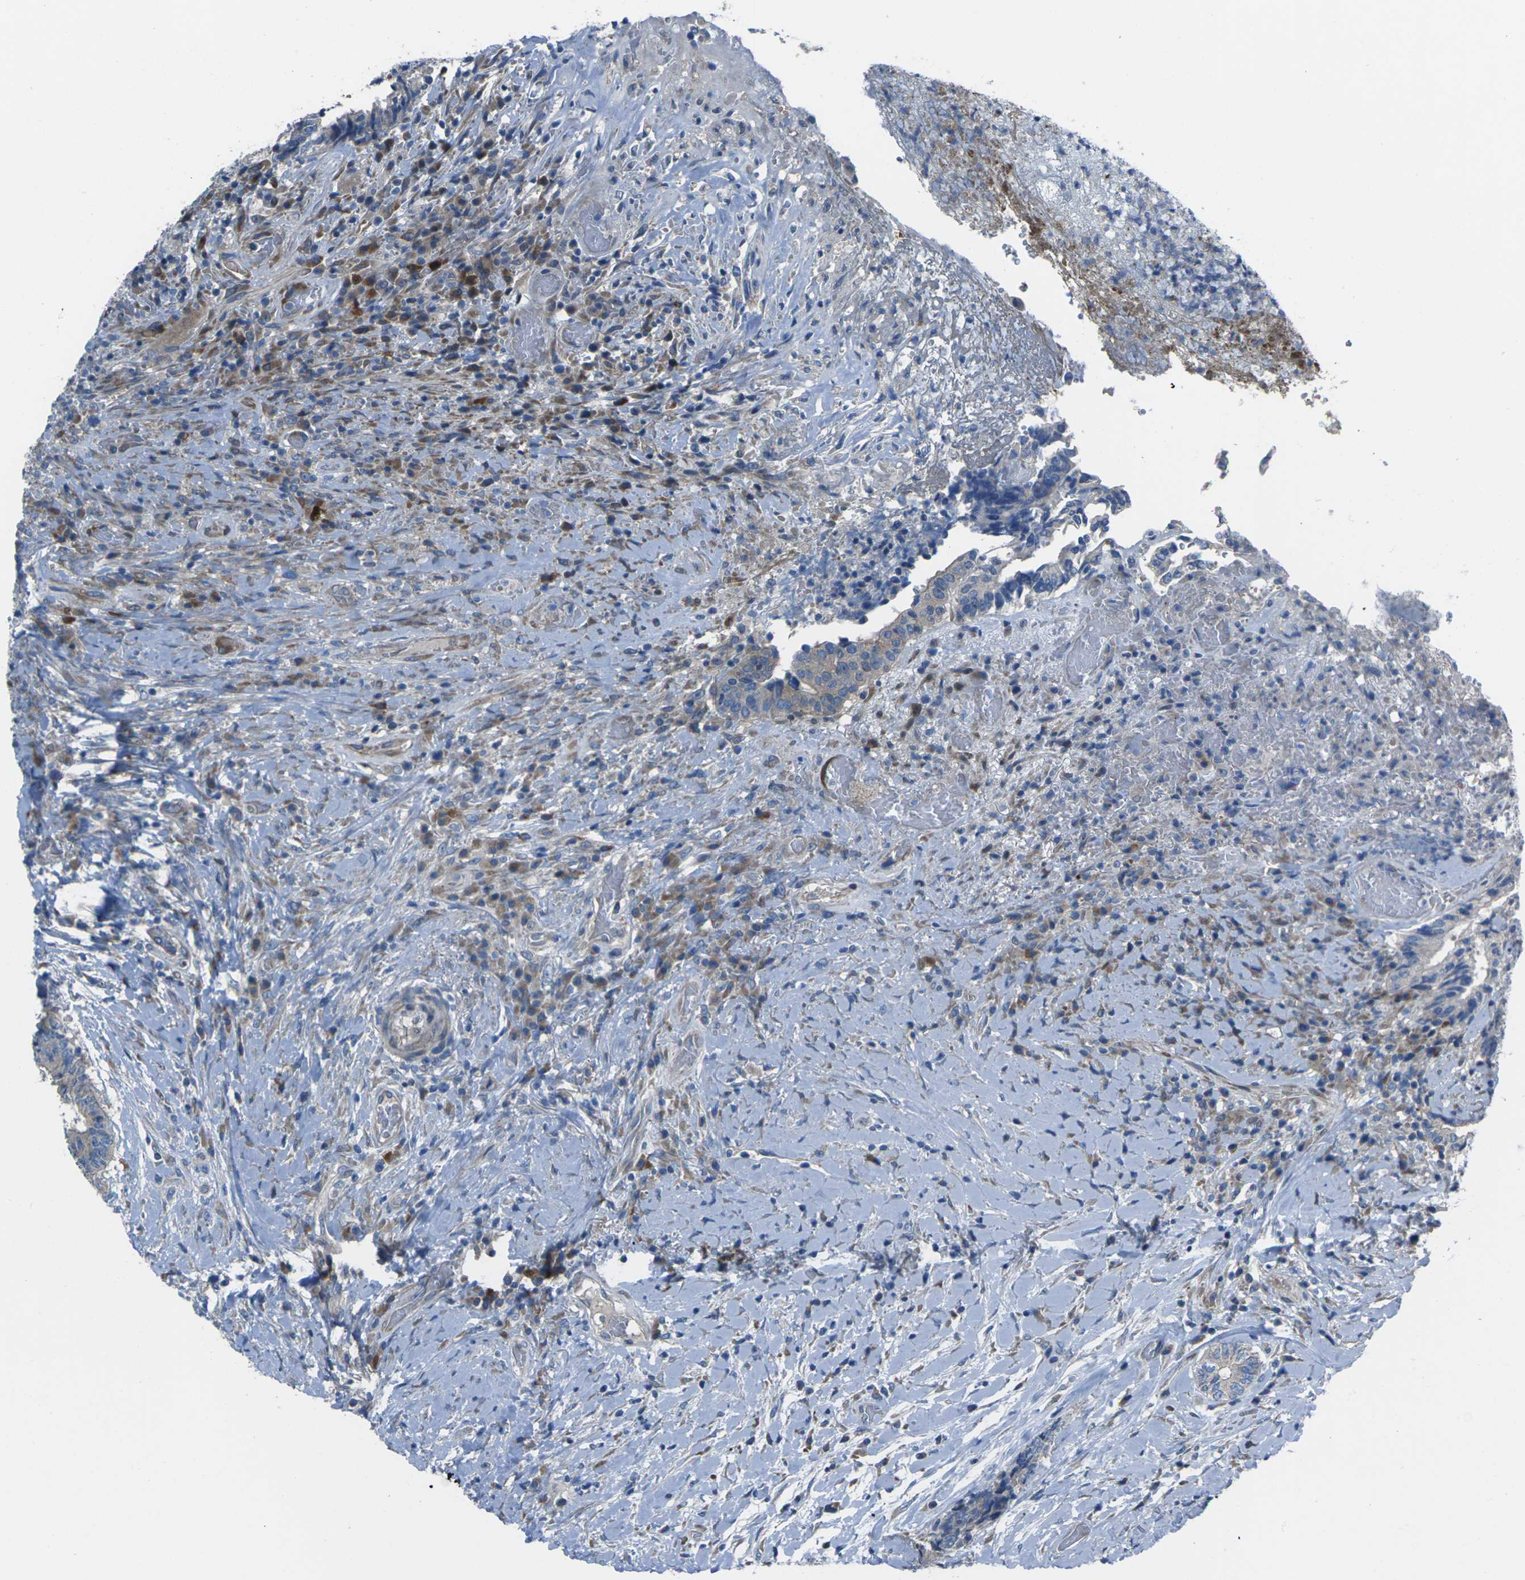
{"staining": {"intensity": "weak", "quantity": "<25%", "location": "cytoplasmic/membranous"}, "tissue": "colorectal cancer", "cell_type": "Tumor cells", "image_type": "cancer", "snomed": [{"axis": "morphology", "description": "Adenocarcinoma, NOS"}, {"axis": "topography", "description": "Rectum"}], "caption": "The photomicrograph displays no staining of tumor cells in colorectal cancer.", "gene": "EDNRA", "patient": {"sex": "male", "age": 63}}